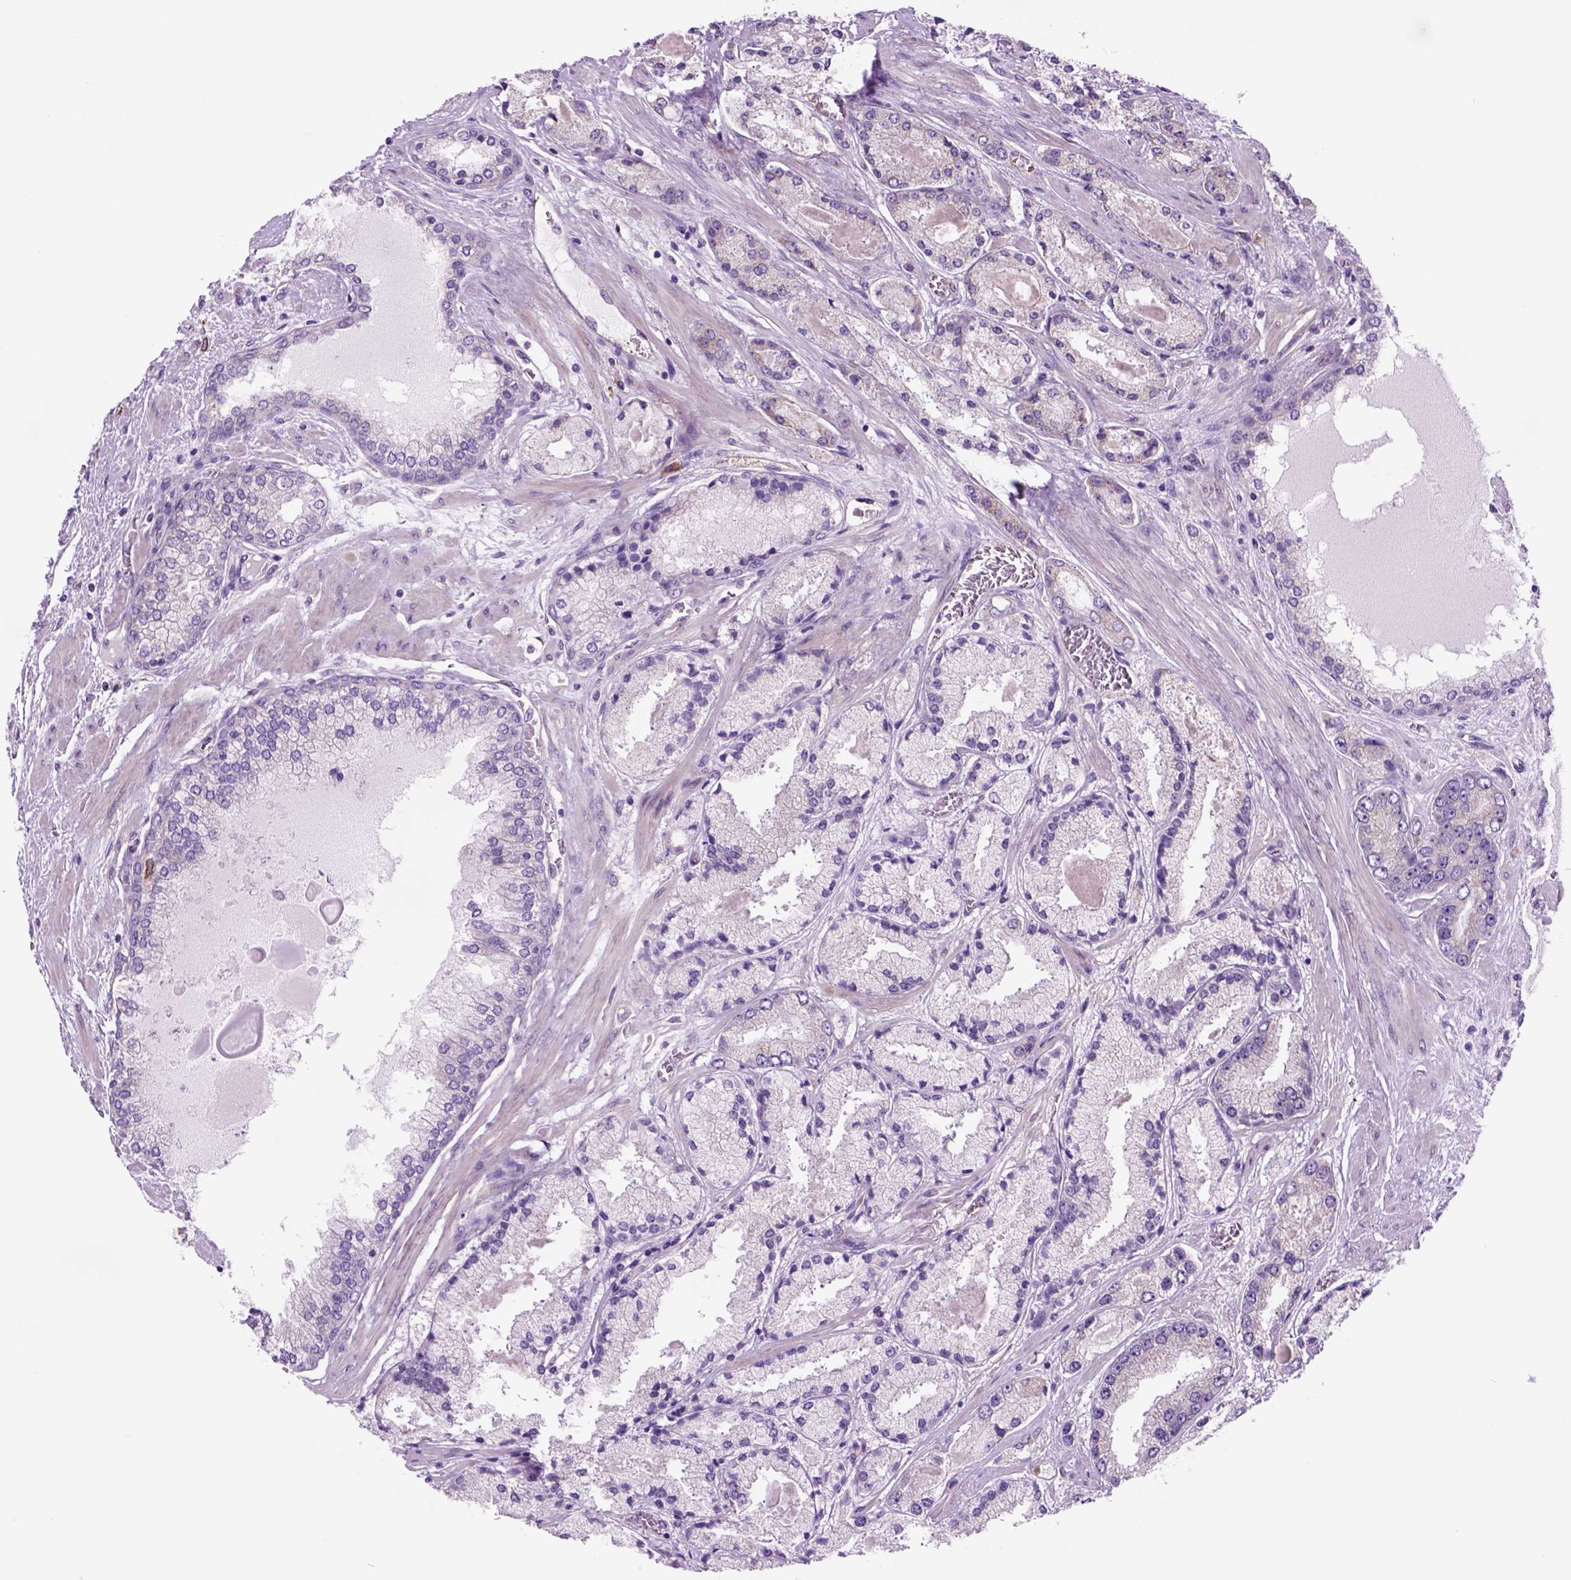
{"staining": {"intensity": "negative", "quantity": "none", "location": "none"}, "tissue": "prostate cancer", "cell_type": "Tumor cells", "image_type": "cancer", "snomed": [{"axis": "morphology", "description": "Adenocarcinoma, High grade"}, {"axis": "topography", "description": "Prostate"}], "caption": "There is no significant expression in tumor cells of prostate cancer.", "gene": "PIAS3", "patient": {"sex": "male", "age": 67}}